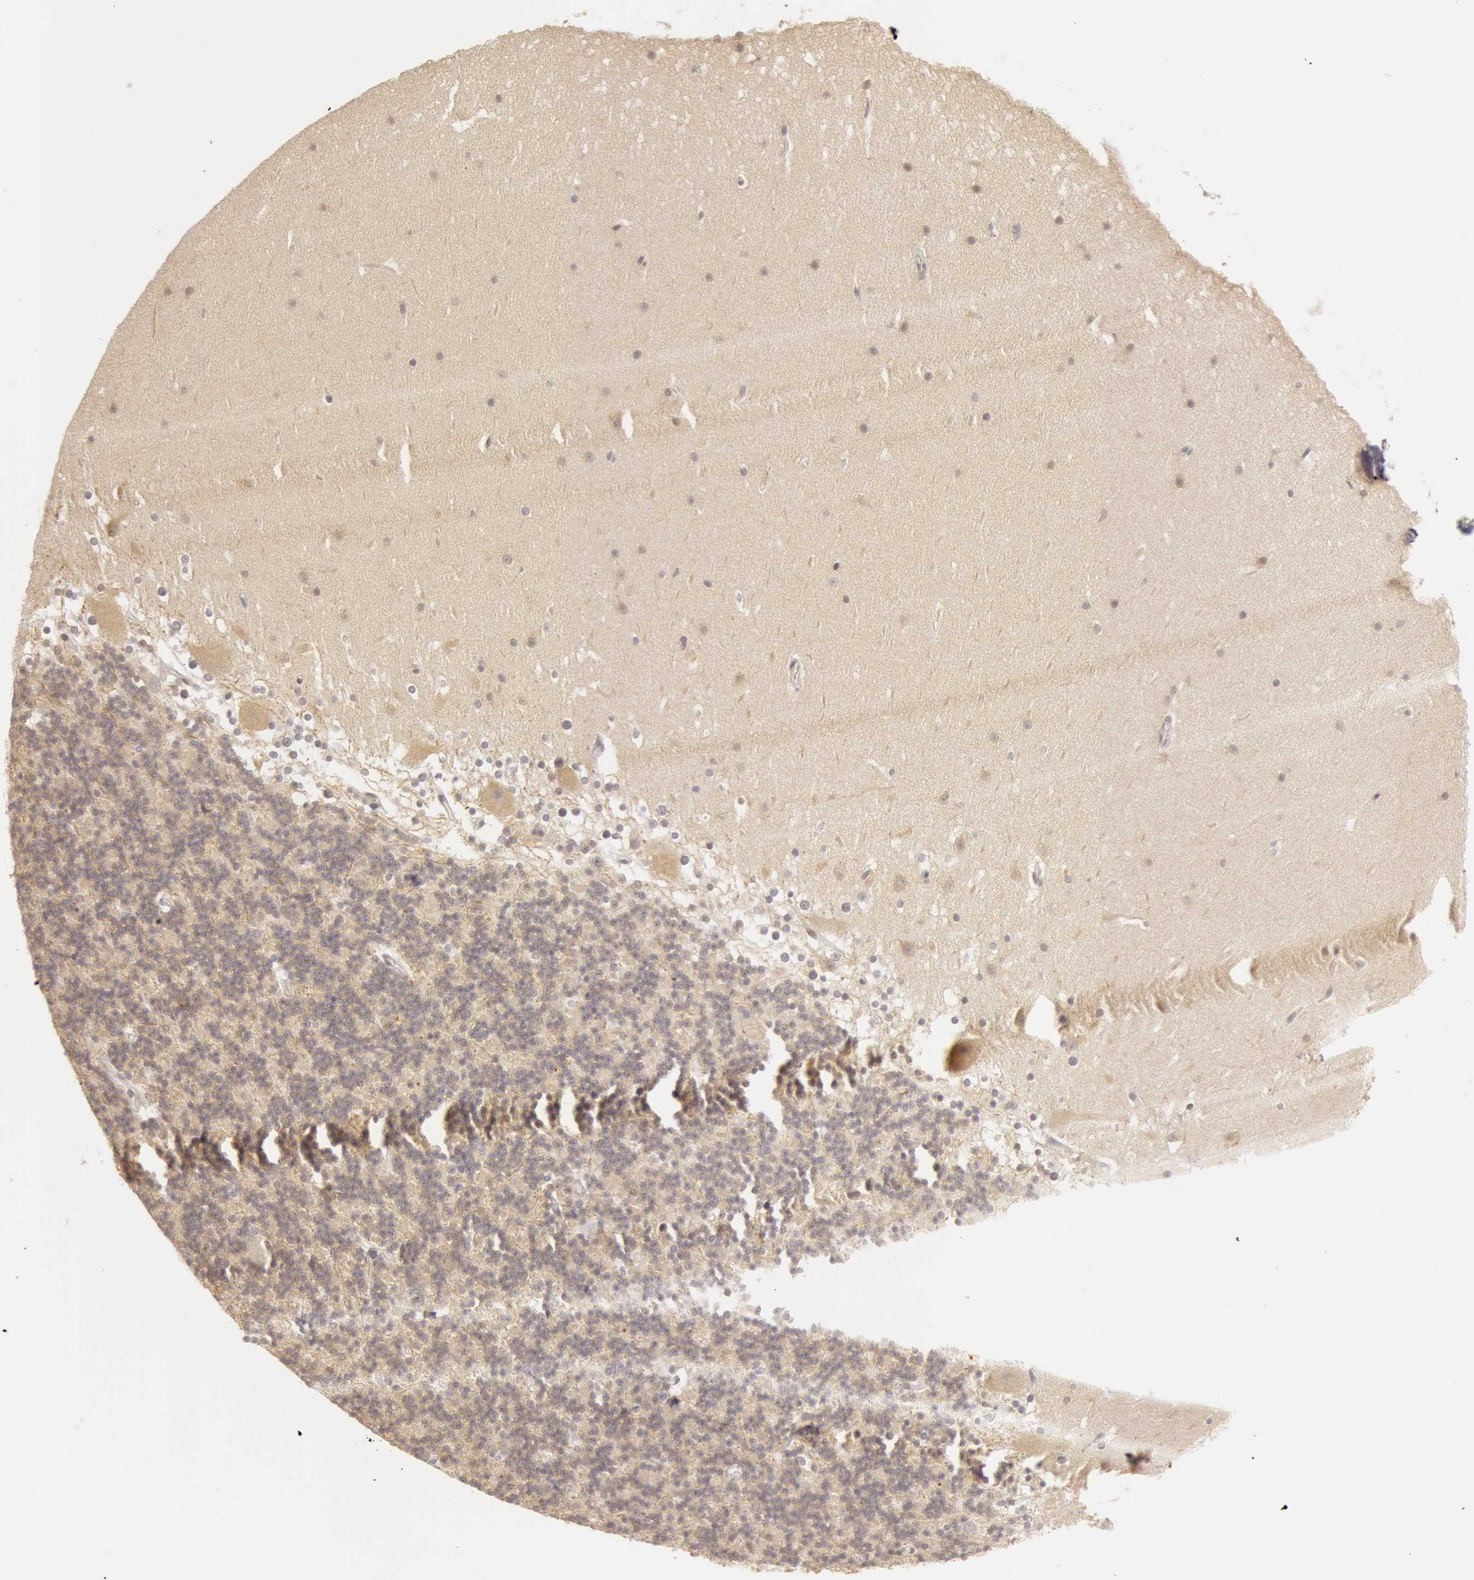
{"staining": {"intensity": "weak", "quantity": ">75%", "location": "cytoplasmic/membranous"}, "tissue": "cerebellum", "cell_type": "Cells in granular layer", "image_type": "normal", "snomed": [{"axis": "morphology", "description": "Normal tissue, NOS"}, {"axis": "topography", "description": "Cerebellum"}], "caption": "Immunohistochemistry (DAB) staining of unremarkable cerebellum displays weak cytoplasmic/membranous protein staining in about >75% of cells in granular layer.", "gene": "OASL", "patient": {"sex": "female", "age": 19}}